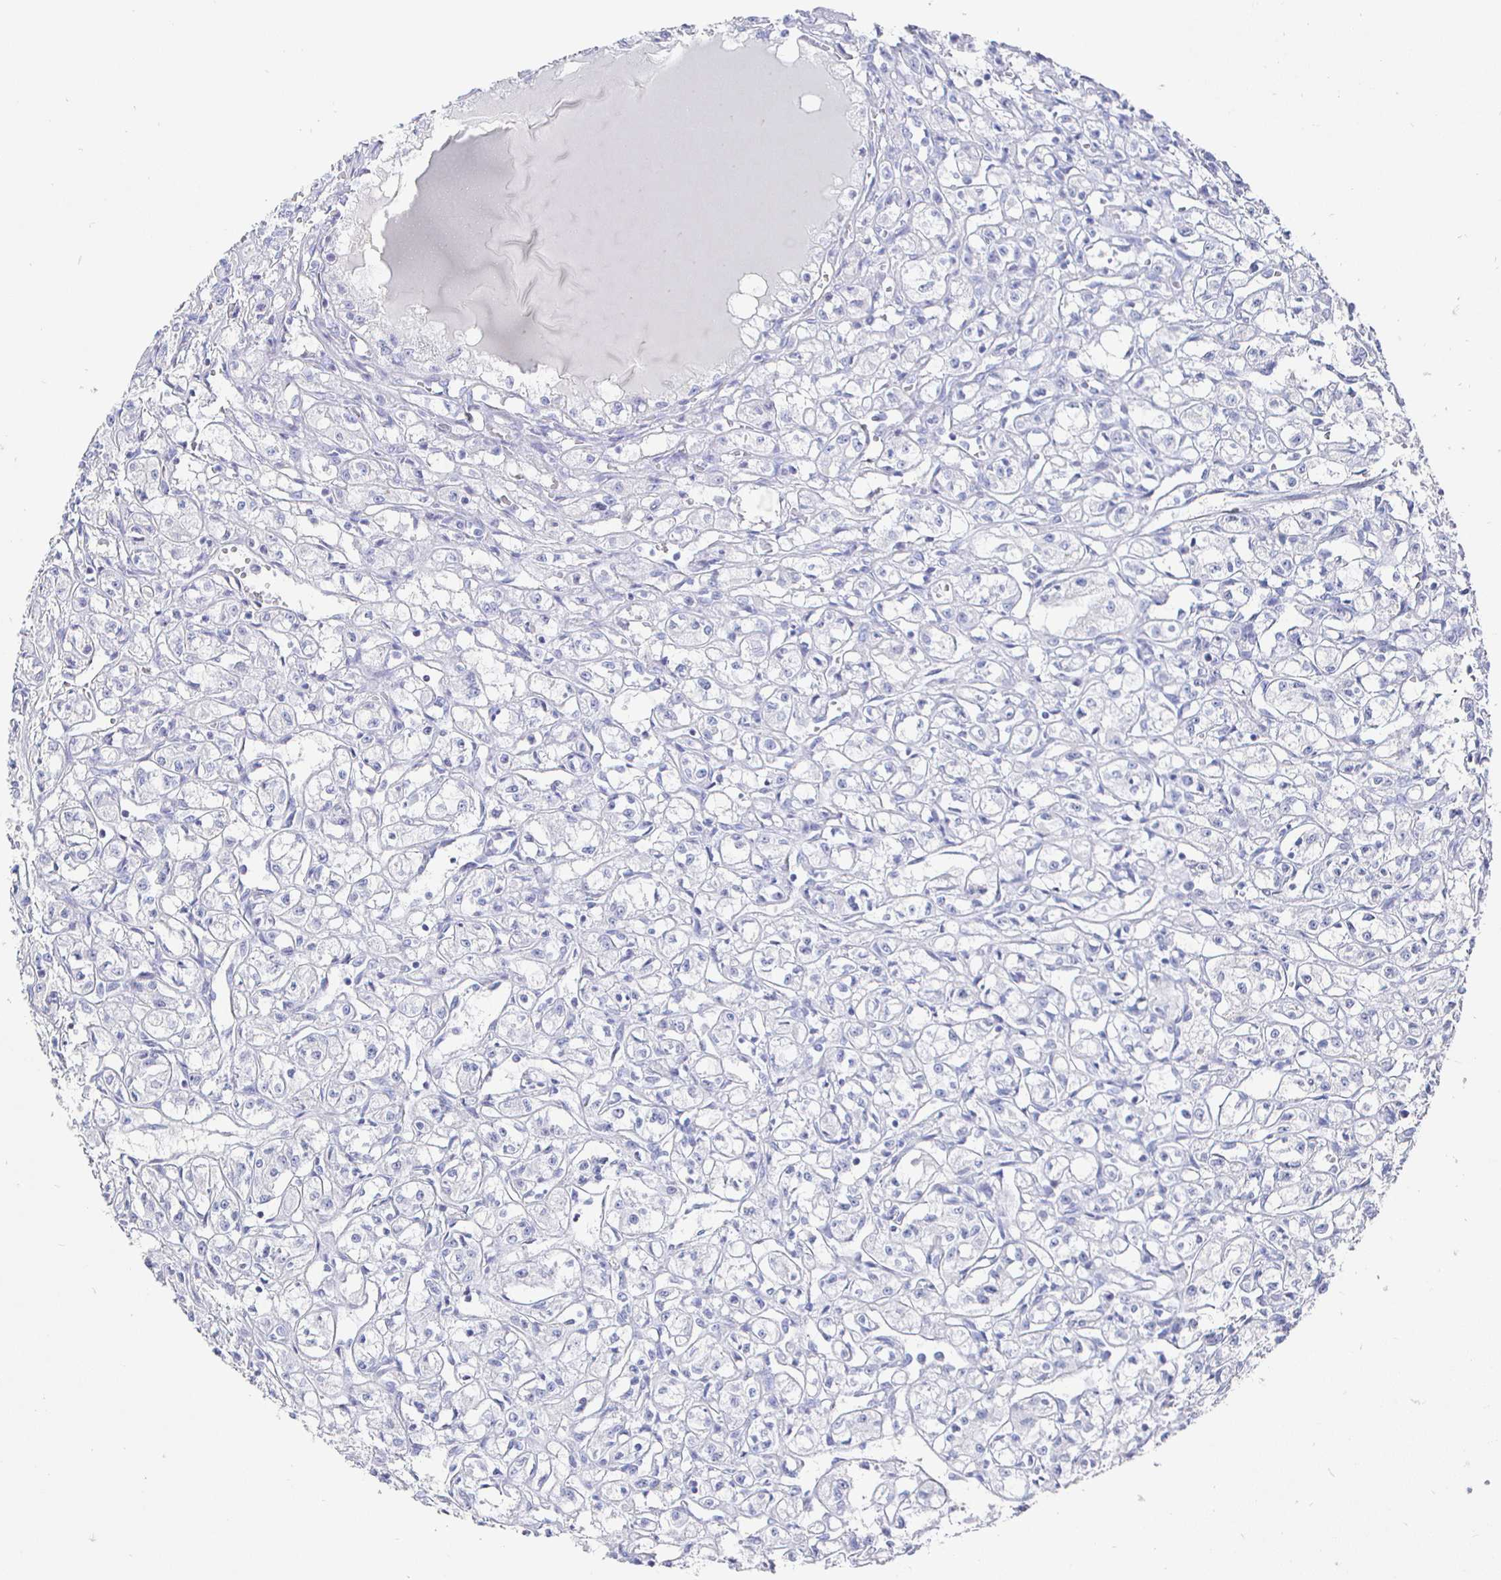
{"staining": {"intensity": "negative", "quantity": "none", "location": "none"}, "tissue": "renal cancer", "cell_type": "Tumor cells", "image_type": "cancer", "snomed": [{"axis": "morphology", "description": "Adenocarcinoma, NOS"}, {"axis": "topography", "description": "Kidney"}], "caption": "Tumor cells show no significant staining in renal cancer. The staining is performed using DAB brown chromogen with nuclei counter-stained in using hematoxylin.", "gene": "CLCA1", "patient": {"sex": "male", "age": 56}}